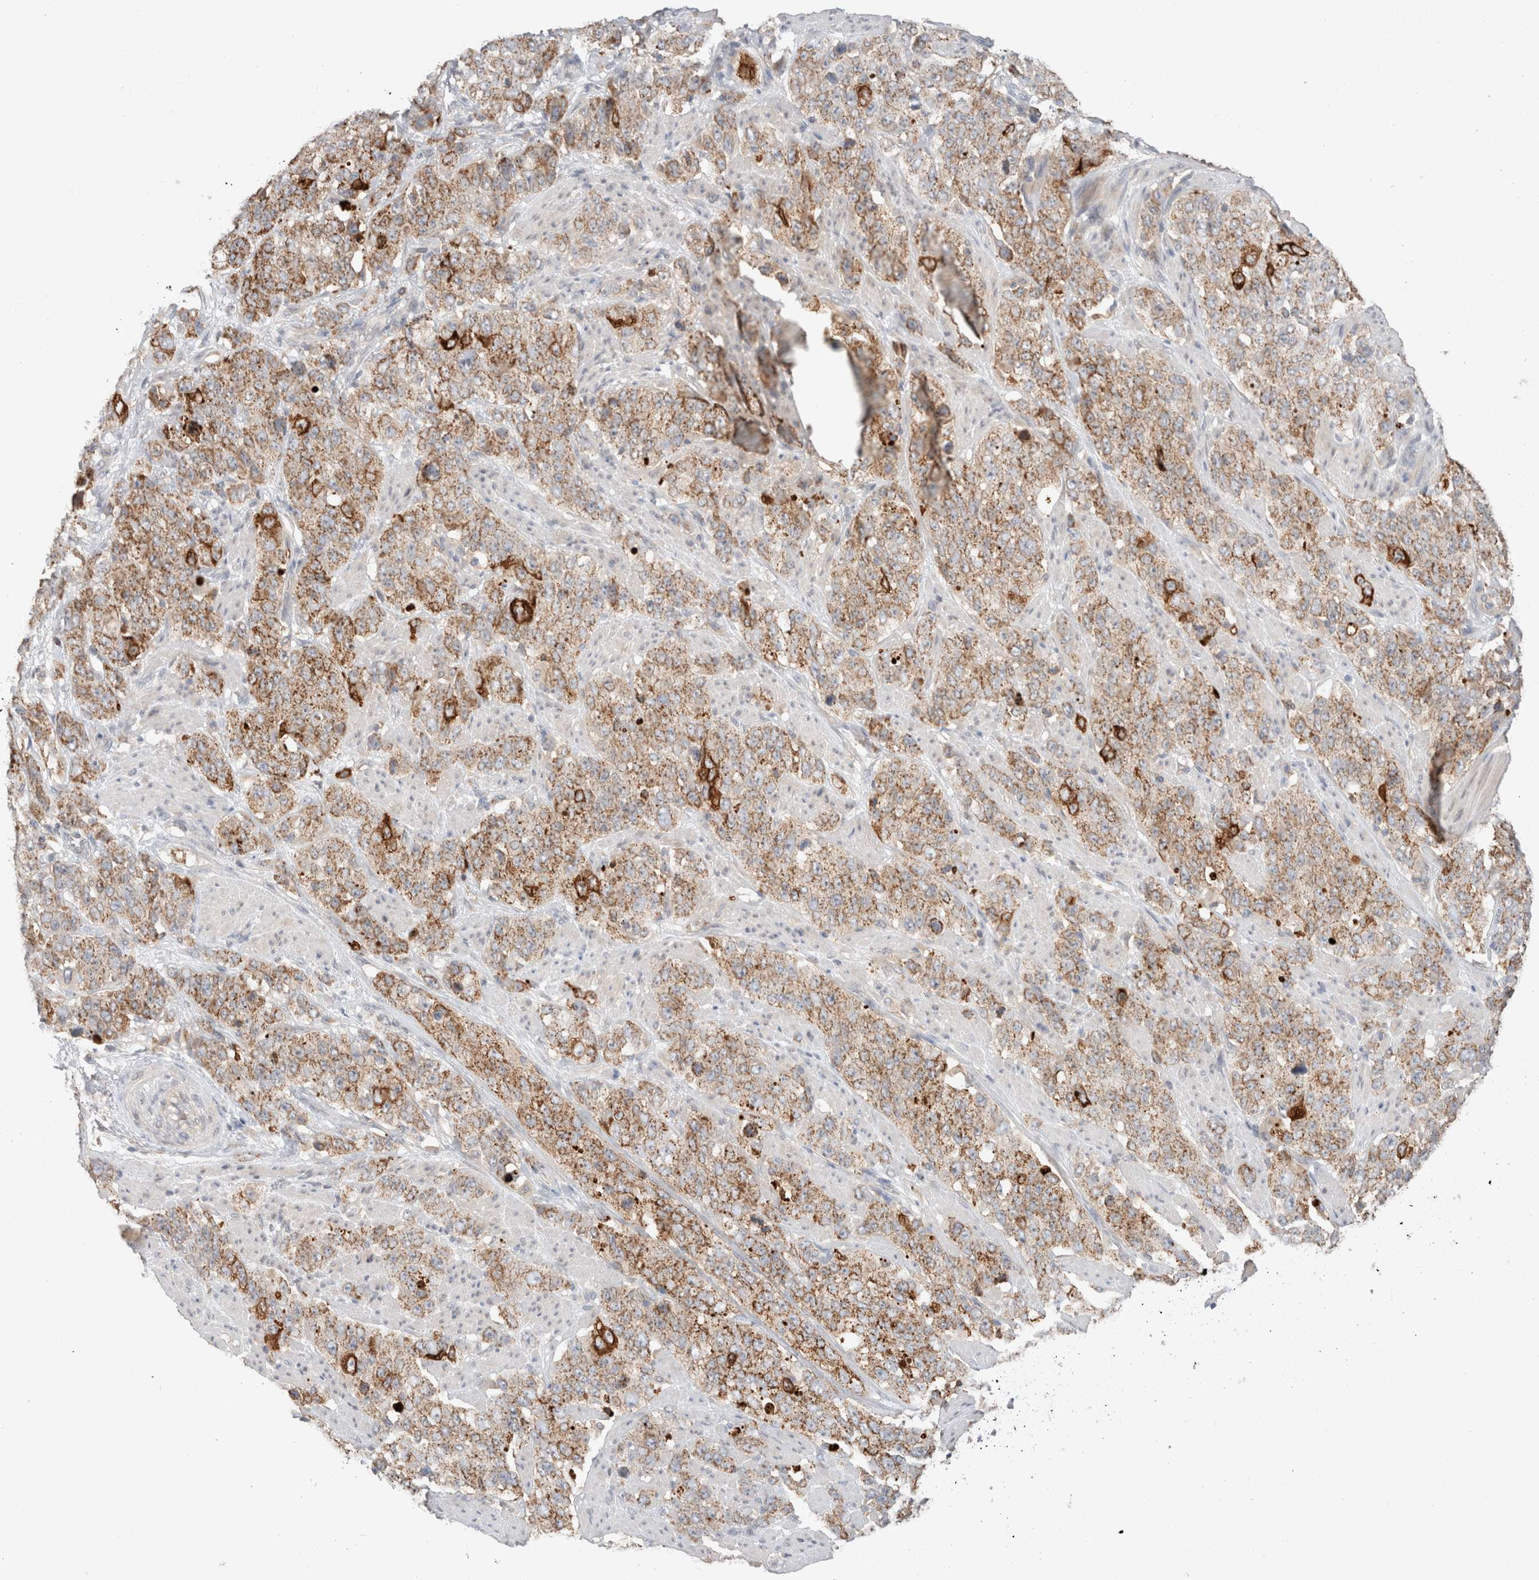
{"staining": {"intensity": "strong", "quantity": ">75%", "location": "cytoplasmic/membranous"}, "tissue": "stomach cancer", "cell_type": "Tumor cells", "image_type": "cancer", "snomed": [{"axis": "morphology", "description": "Adenocarcinoma, NOS"}, {"axis": "topography", "description": "Stomach"}], "caption": "DAB immunohistochemical staining of human stomach cancer (adenocarcinoma) exhibits strong cytoplasmic/membranous protein staining in about >75% of tumor cells. (Brightfield microscopy of DAB IHC at high magnification).", "gene": "TRIM41", "patient": {"sex": "male", "age": 48}}